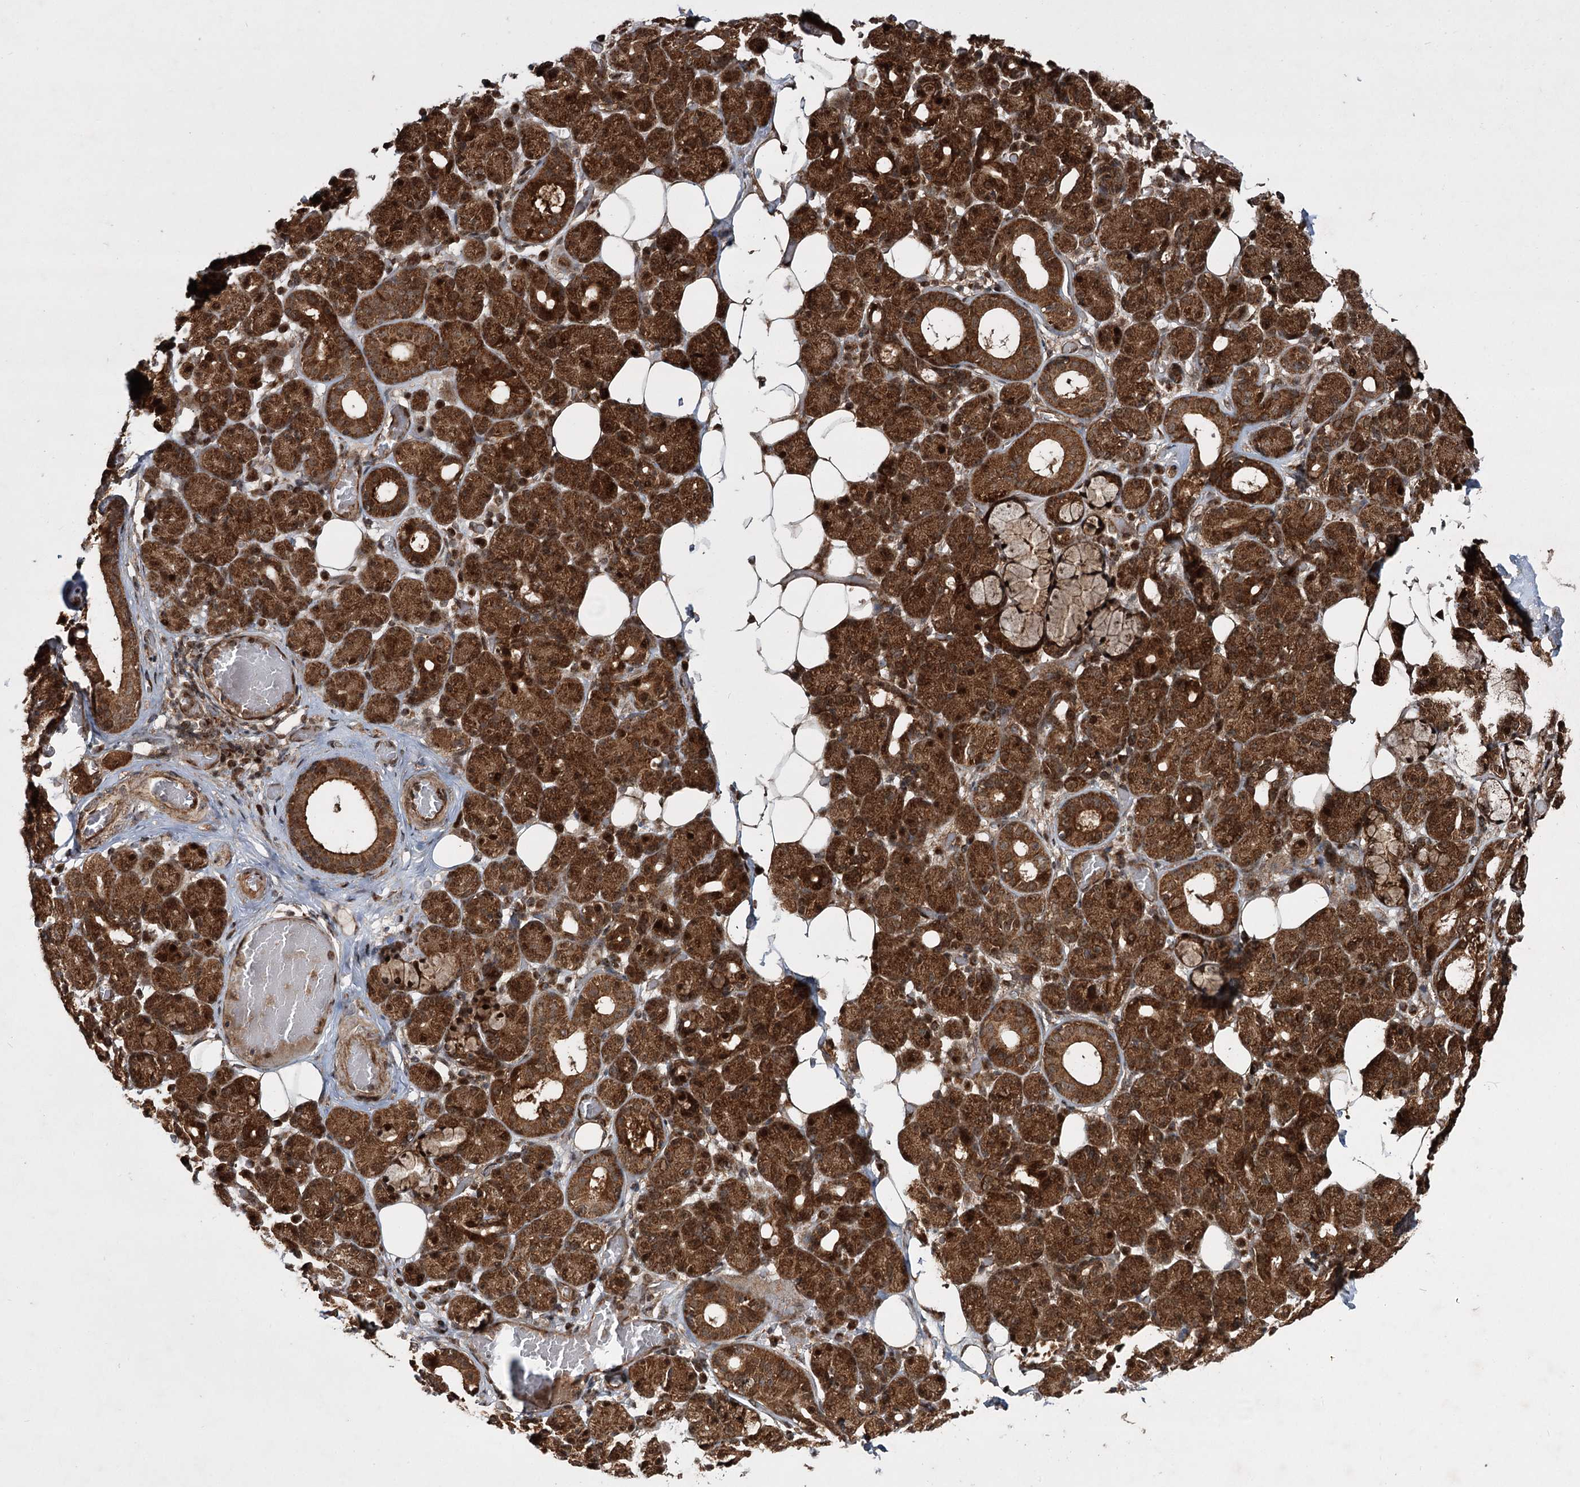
{"staining": {"intensity": "strong", "quantity": ">75%", "location": "cytoplasmic/membranous,nuclear"}, "tissue": "salivary gland", "cell_type": "Glandular cells", "image_type": "normal", "snomed": [{"axis": "morphology", "description": "Normal tissue, NOS"}, {"axis": "topography", "description": "Salivary gland"}], "caption": "A brown stain labels strong cytoplasmic/membranous,nuclear expression of a protein in glandular cells of normal human salivary gland. Using DAB (brown) and hematoxylin (blue) stains, captured at high magnification using brightfield microscopy.", "gene": "SERINC5", "patient": {"sex": "male", "age": 63}}